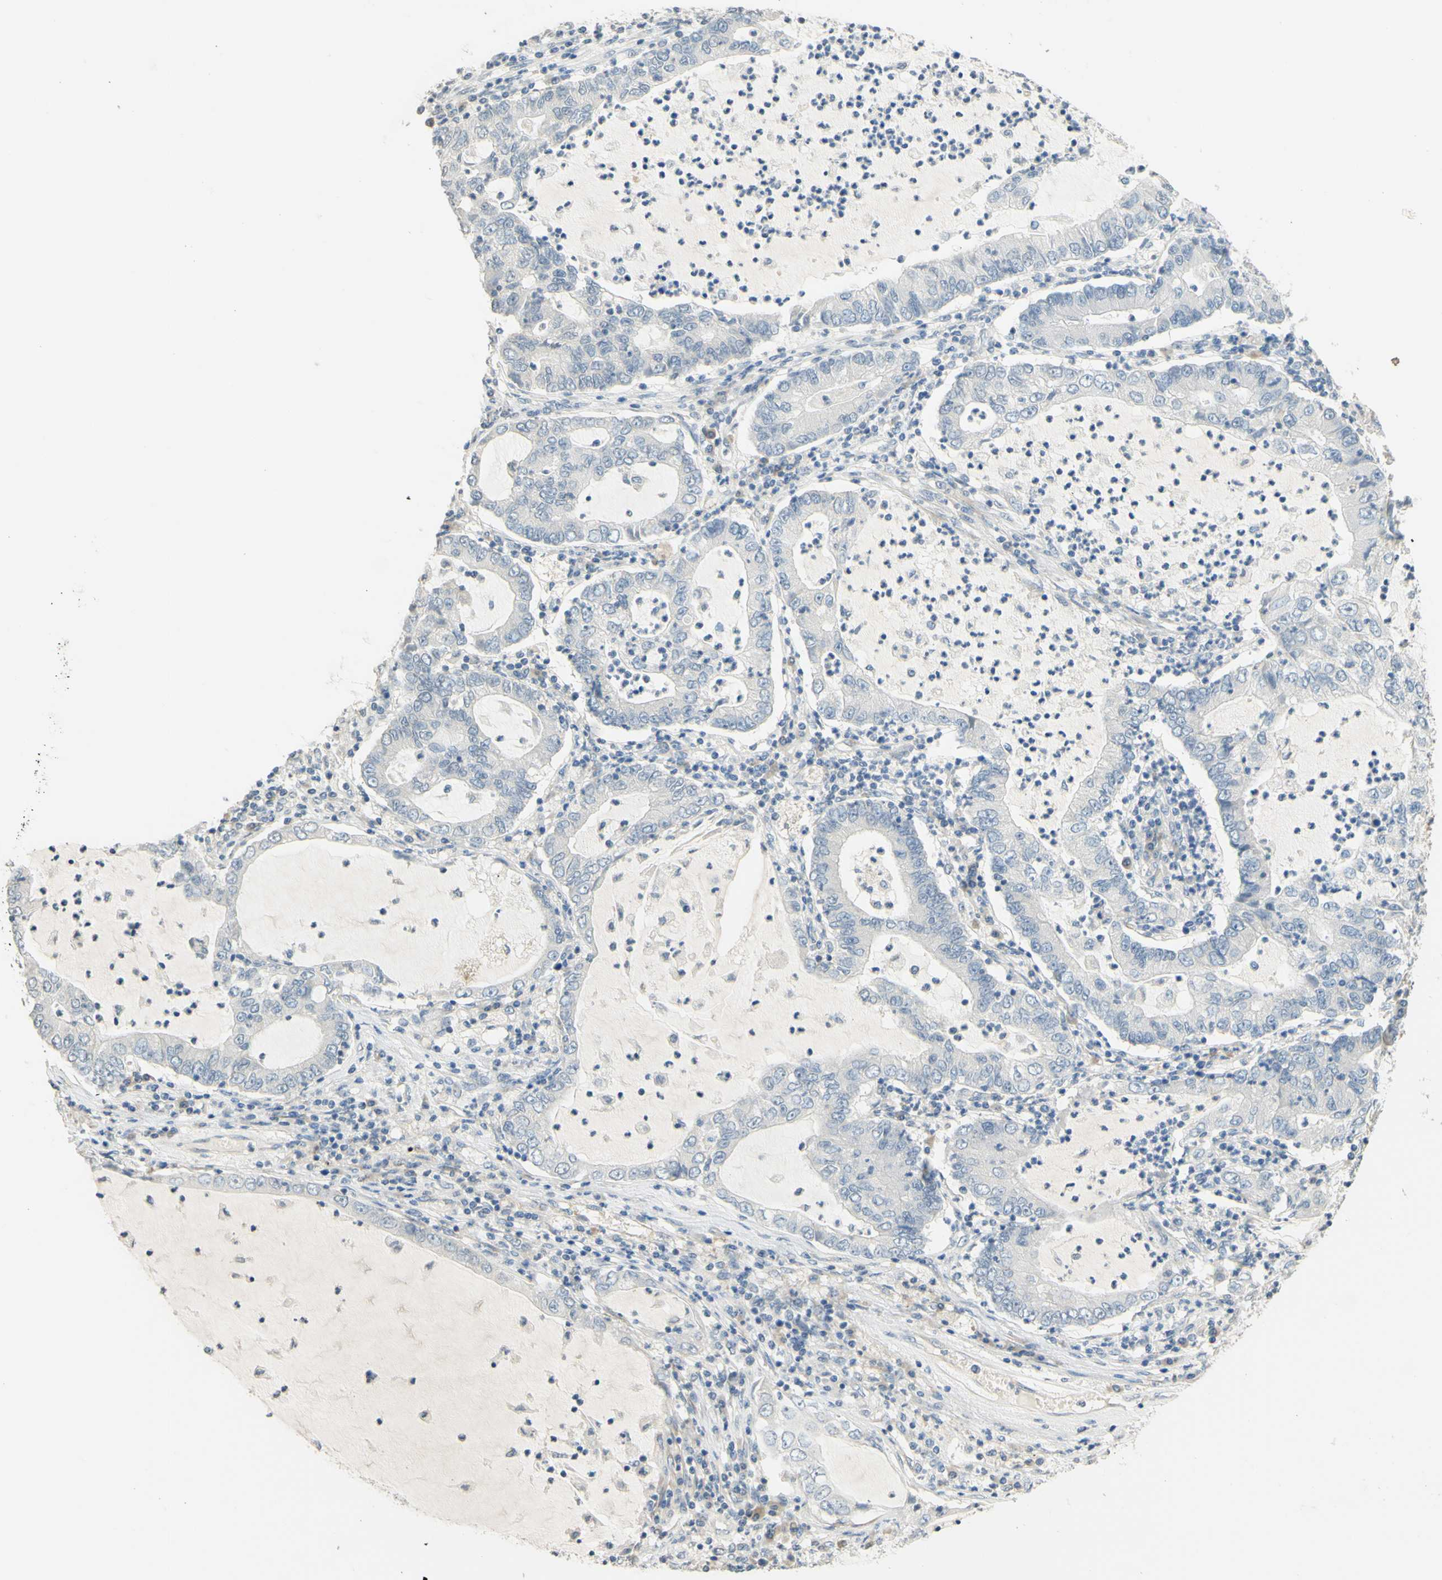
{"staining": {"intensity": "weak", "quantity": "25%-75%", "location": "cytoplasmic/membranous"}, "tissue": "lung cancer", "cell_type": "Tumor cells", "image_type": "cancer", "snomed": [{"axis": "morphology", "description": "Adenocarcinoma, NOS"}, {"axis": "topography", "description": "Lung"}], "caption": "Immunohistochemical staining of human lung cancer shows low levels of weak cytoplasmic/membranous protein positivity in approximately 25%-75% of tumor cells.", "gene": "MAG", "patient": {"sex": "female", "age": 51}}